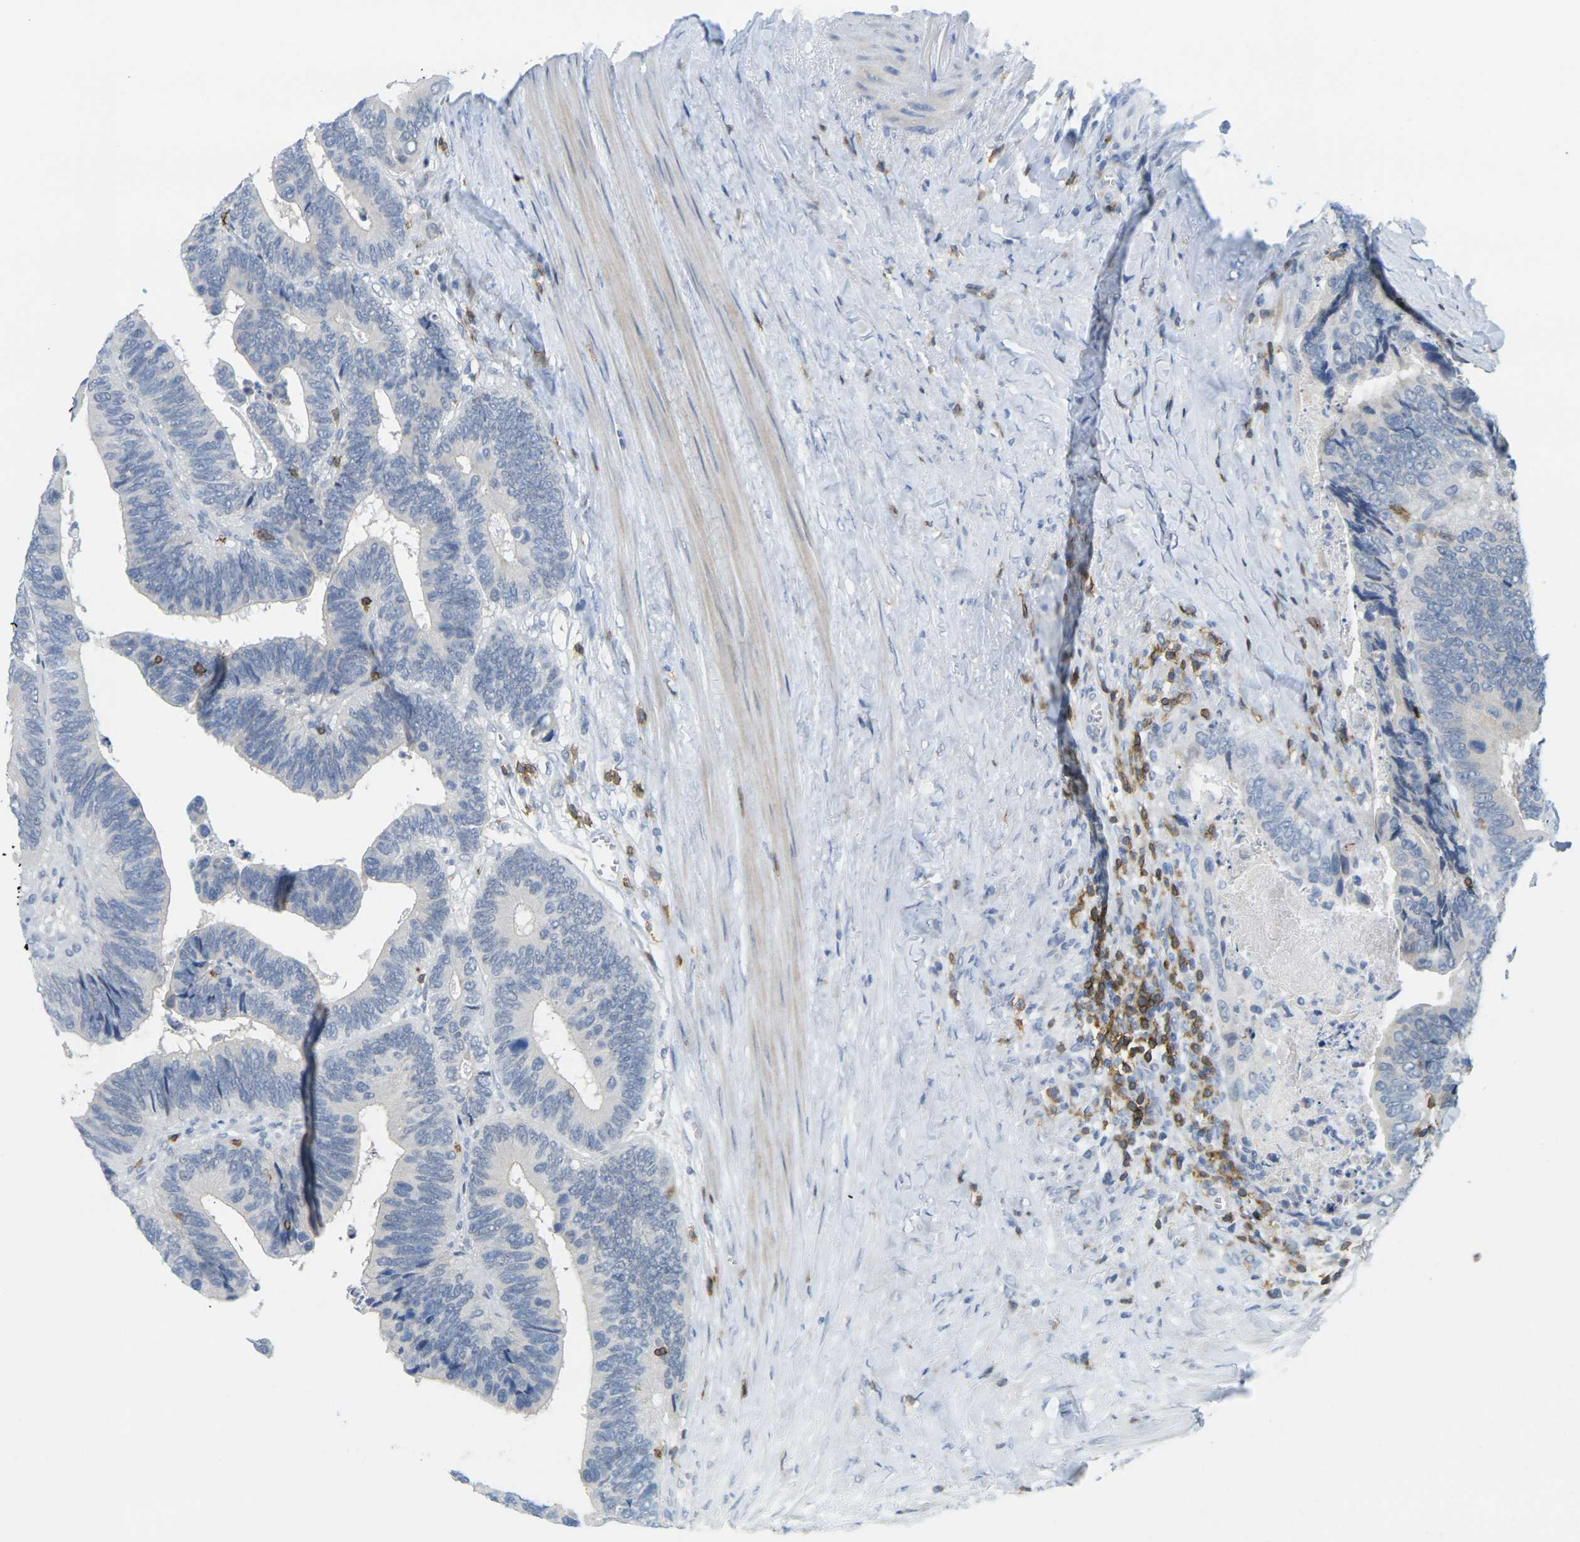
{"staining": {"intensity": "negative", "quantity": "none", "location": "none"}, "tissue": "colorectal cancer", "cell_type": "Tumor cells", "image_type": "cancer", "snomed": [{"axis": "morphology", "description": "Adenocarcinoma, NOS"}, {"axis": "topography", "description": "Colon"}], "caption": "This is a photomicrograph of immunohistochemistry (IHC) staining of colorectal cancer, which shows no positivity in tumor cells. (Immunohistochemistry (ihc), brightfield microscopy, high magnification).", "gene": "CD3D", "patient": {"sex": "male", "age": 72}}